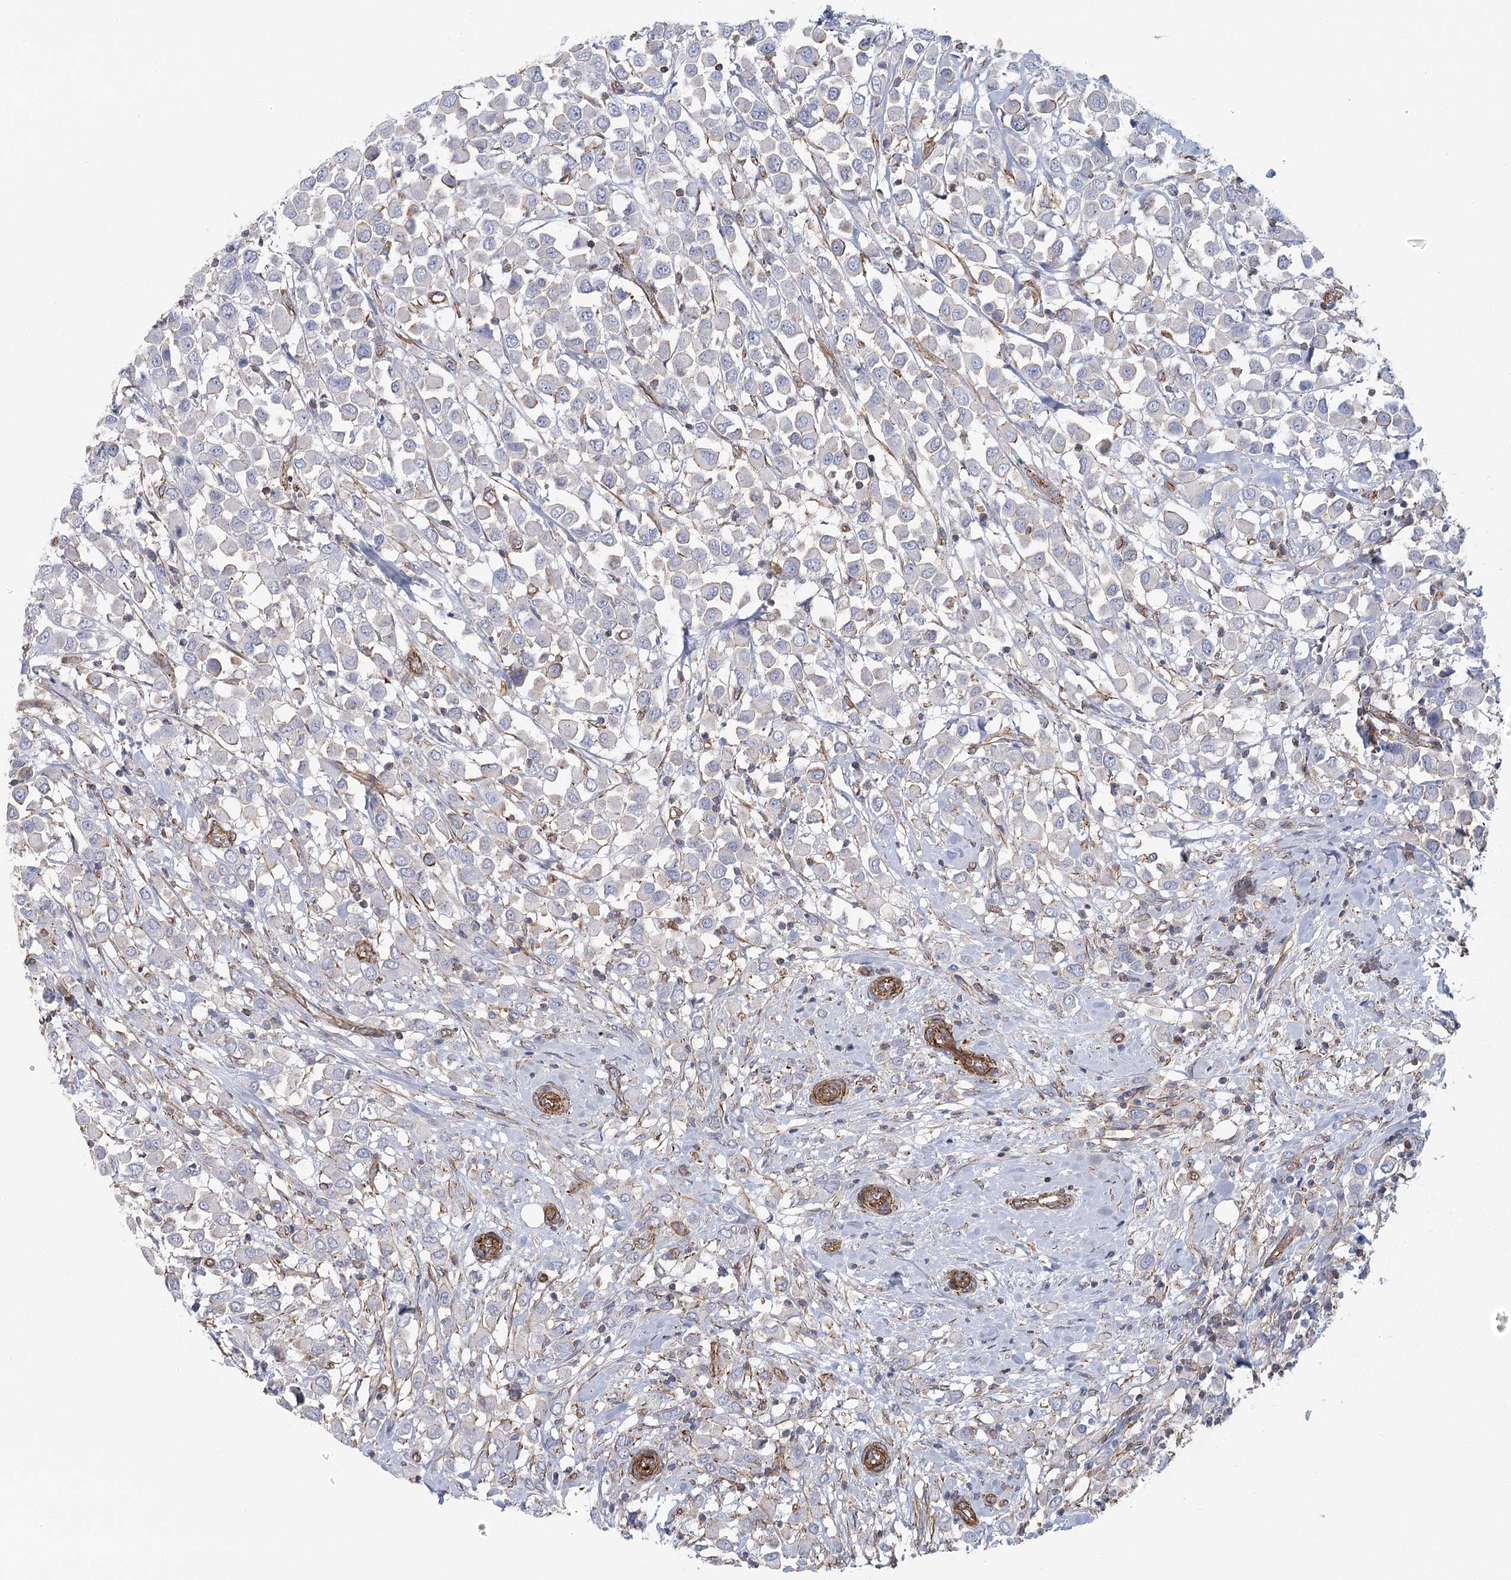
{"staining": {"intensity": "negative", "quantity": "none", "location": "none"}, "tissue": "breast cancer", "cell_type": "Tumor cells", "image_type": "cancer", "snomed": [{"axis": "morphology", "description": "Duct carcinoma"}, {"axis": "topography", "description": "Breast"}], "caption": "Human breast cancer stained for a protein using immunohistochemistry (IHC) reveals no positivity in tumor cells.", "gene": "IFT46", "patient": {"sex": "female", "age": 61}}